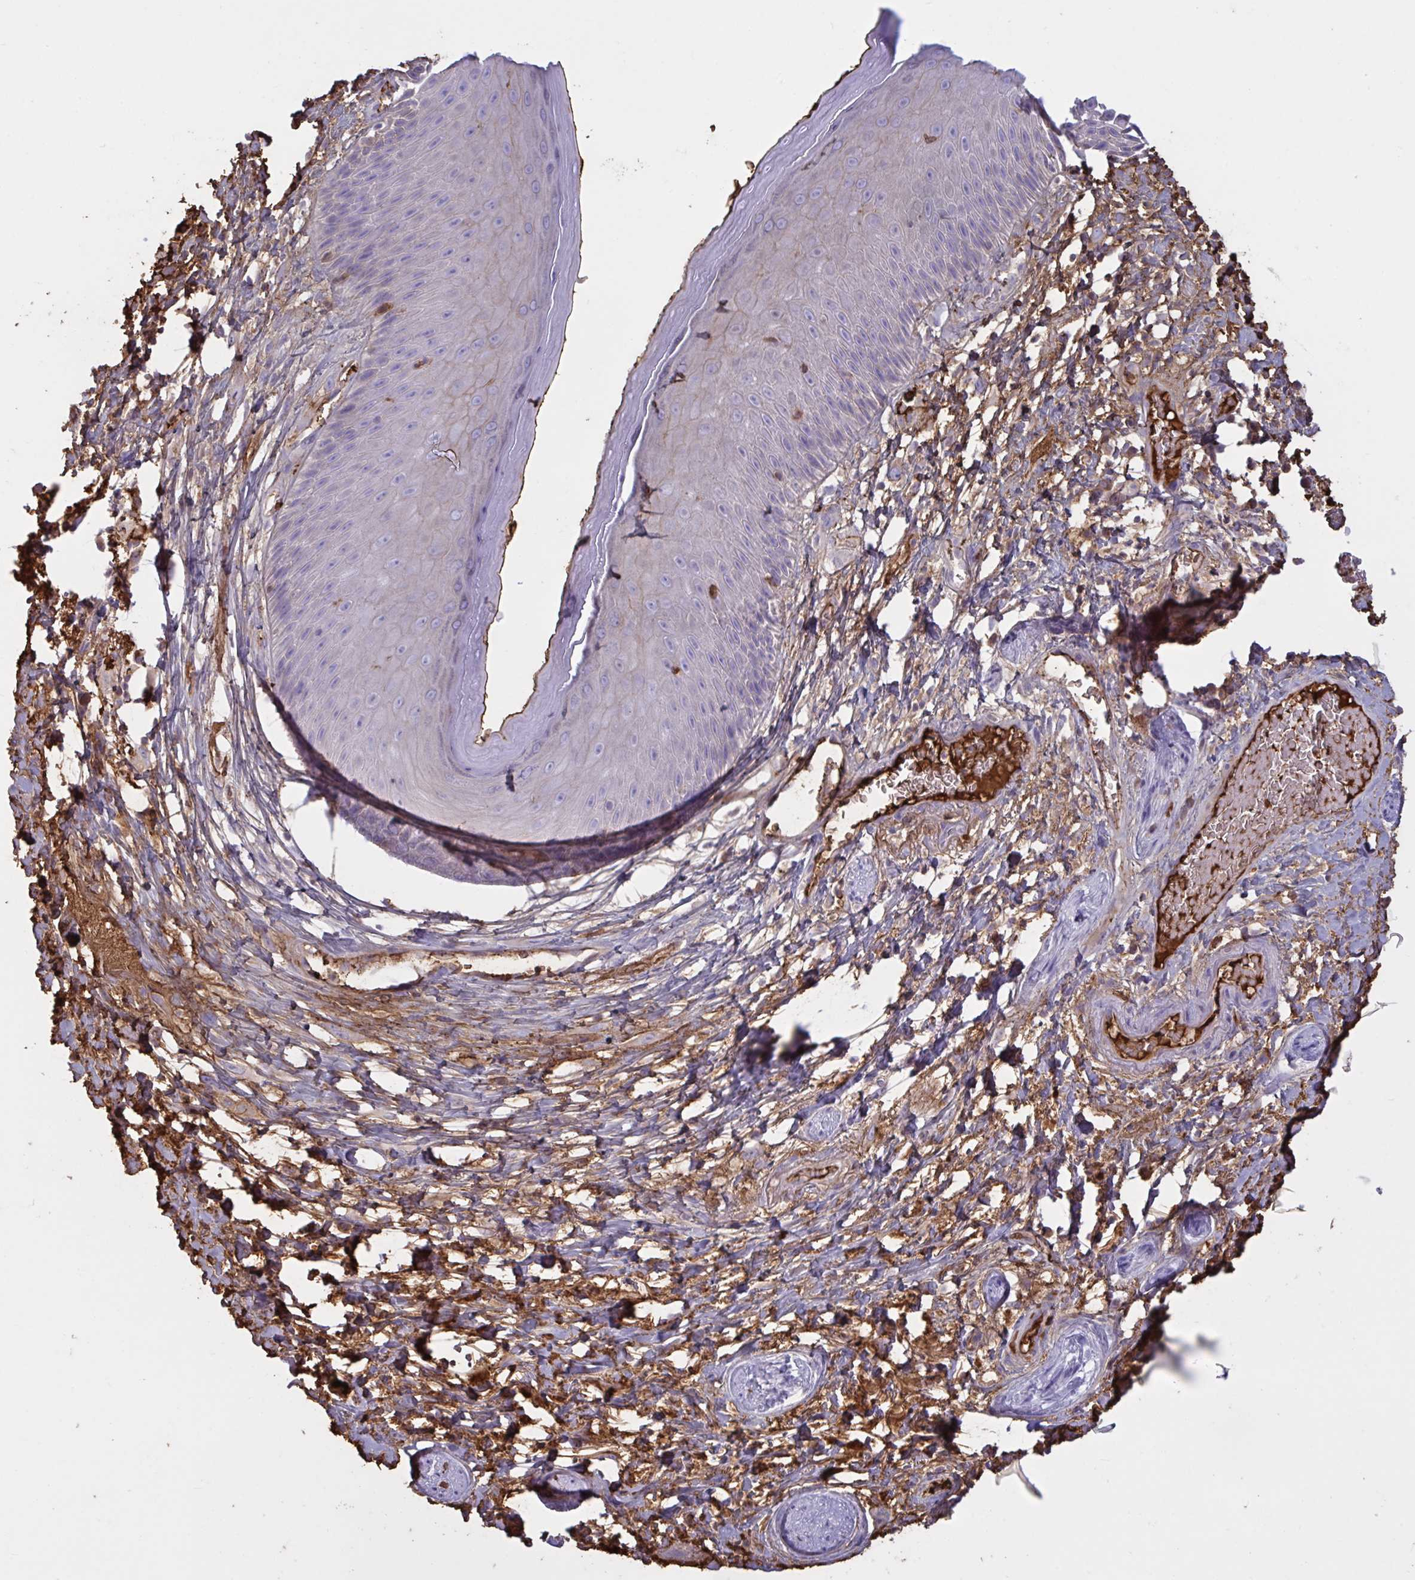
{"staining": {"intensity": "negative", "quantity": "none", "location": "none"}, "tissue": "skin", "cell_type": "Epidermal cells", "image_type": "normal", "snomed": [{"axis": "morphology", "description": "Normal tissue, NOS"}, {"axis": "topography", "description": "Anal"}], "caption": "An immunohistochemistry (IHC) image of unremarkable skin is shown. There is no staining in epidermal cells of skin. The staining is performed using DAB (3,3'-diaminobenzidine) brown chromogen with nuclei counter-stained in using hematoxylin.", "gene": "IL1R1", "patient": {"sex": "male", "age": 78}}